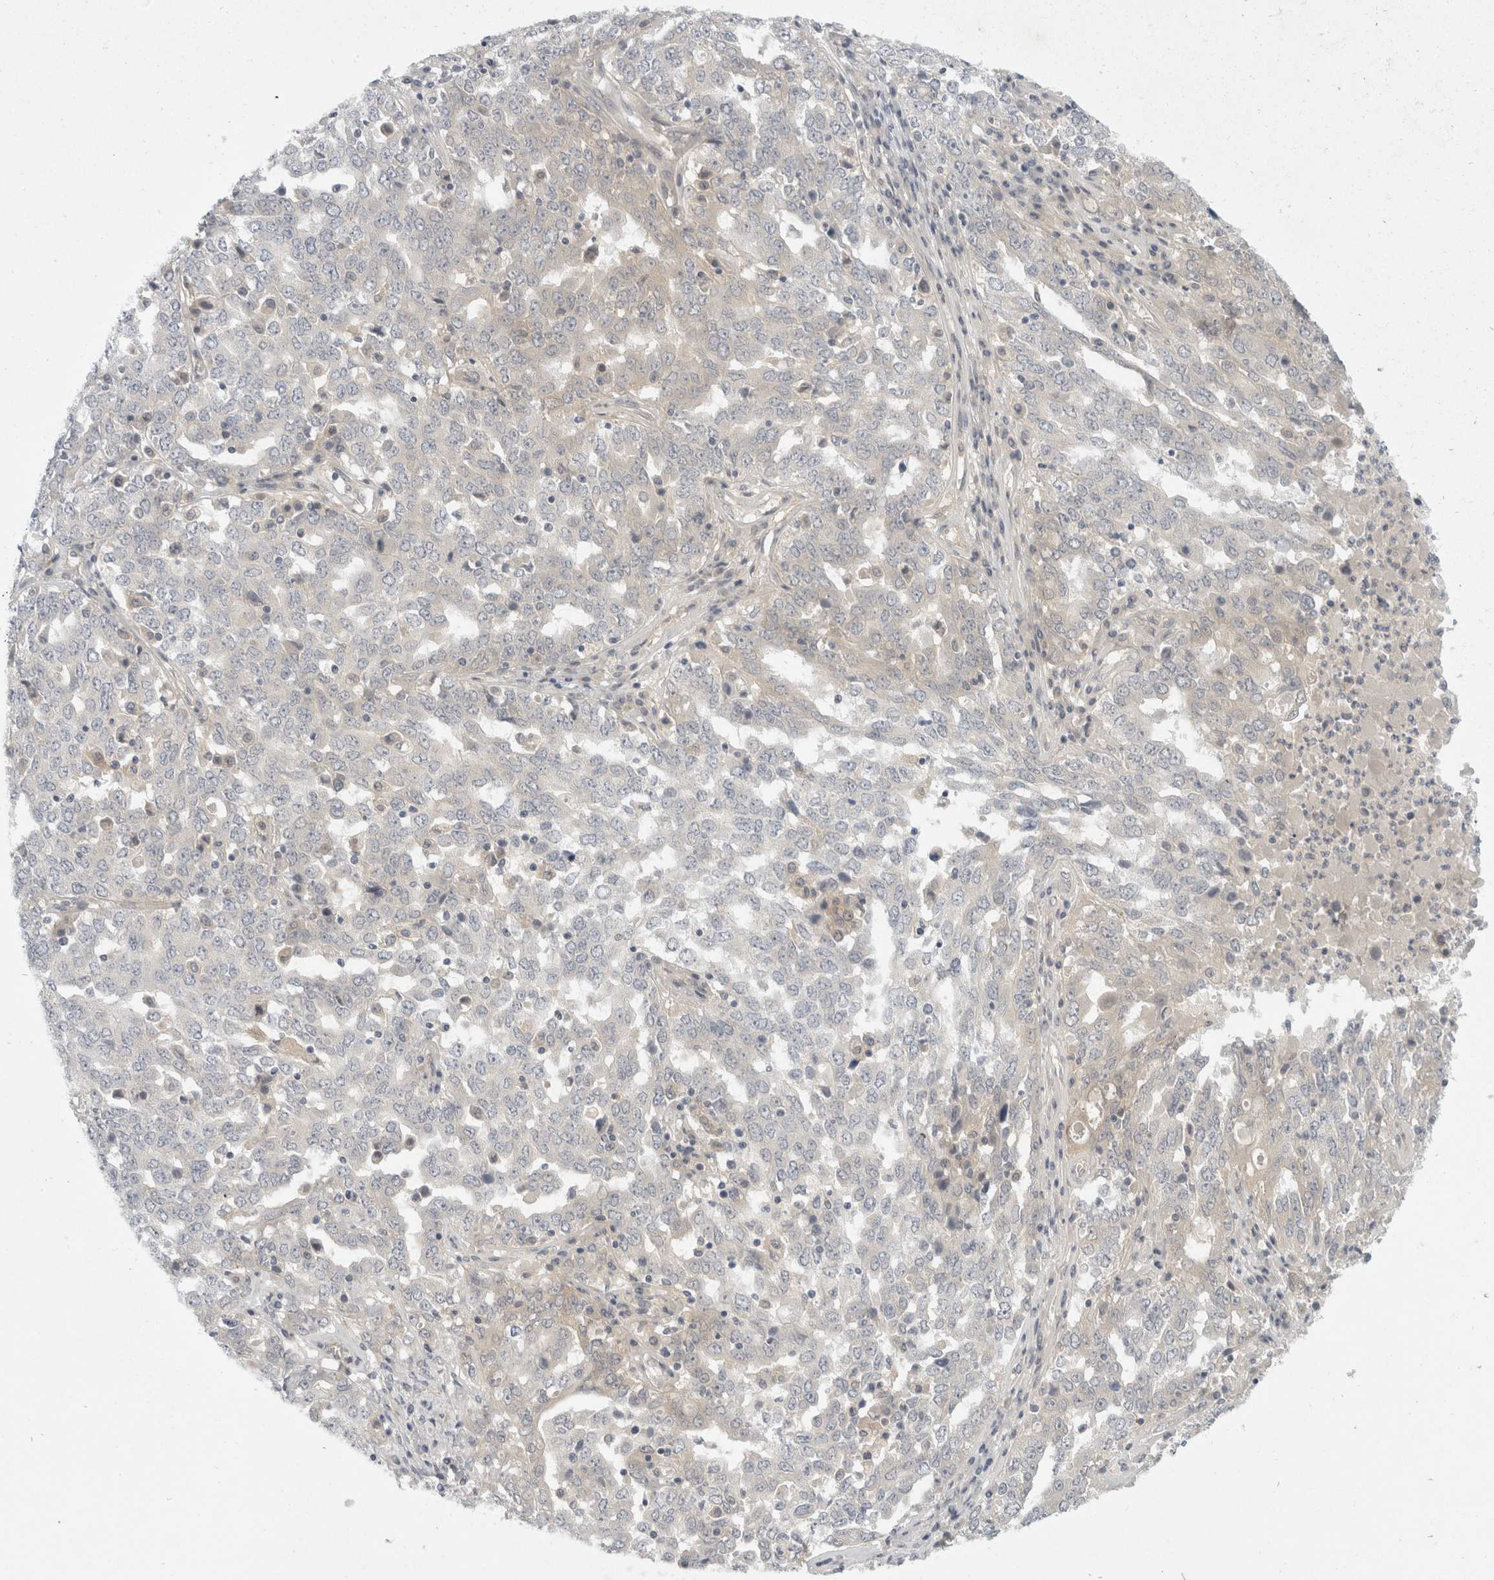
{"staining": {"intensity": "negative", "quantity": "none", "location": "none"}, "tissue": "ovarian cancer", "cell_type": "Tumor cells", "image_type": "cancer", "snomed": [{"axis": "morphology", "description": "Carcinoma, endometroid"}, {"axis": "topography", "description": "Ovary"}], "caption": "The histopathology image reveals no staining of tumor cells in ovarian endometroid carcinoma.", "gene": "TOM1L2", "patient": {"sex": "female", "age": 62}}